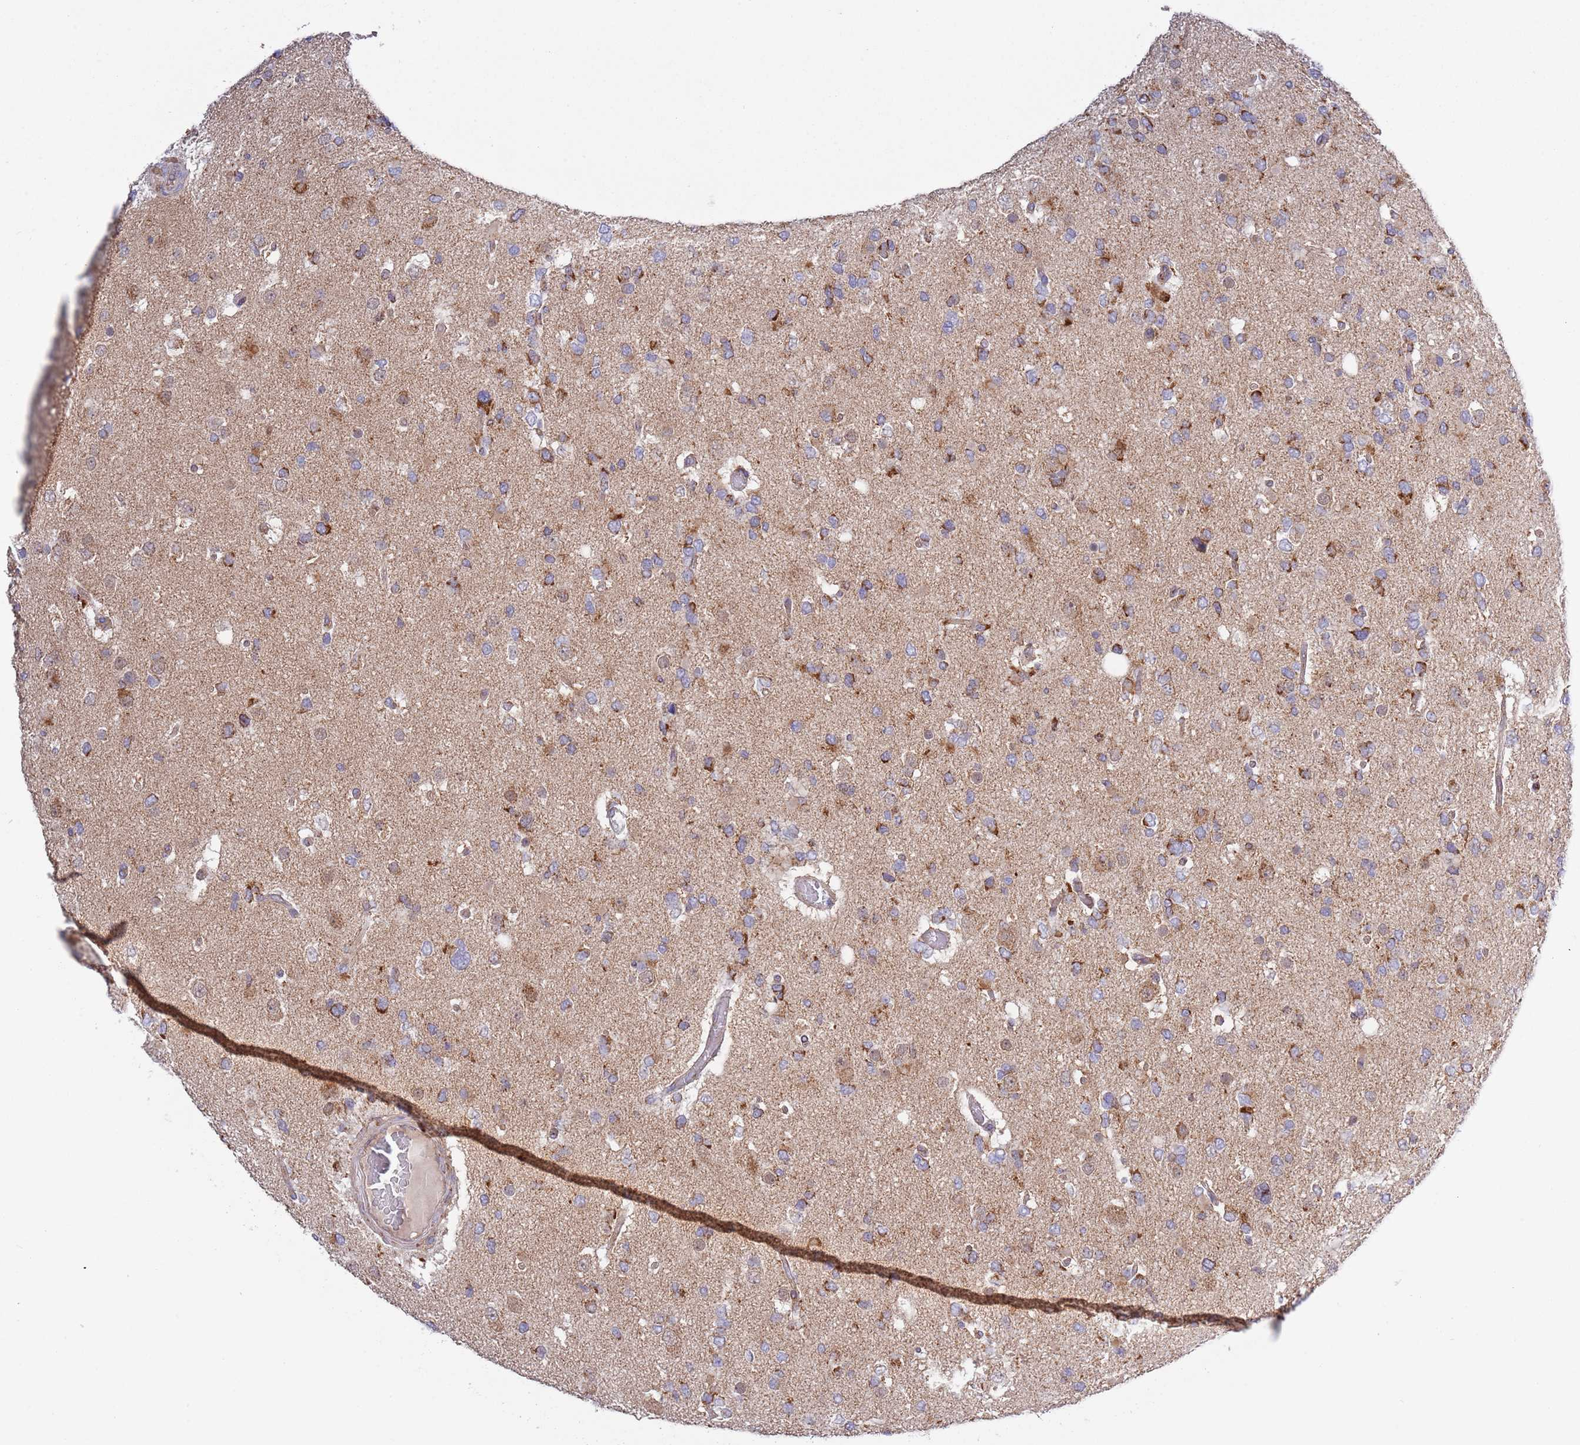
{"staining": {"intensity": "moderate", "quantity": "25%-75%", "location": "cytoplasmic/membranous"}, "tissue": "glioma", "cell_type": "Tumor cells", "image_type": "cancer", "snomed": [{"axis": "morphology", "description": "Glioma, malignant, High grade"}, {"axis": "topography", "description": "Brain"}], "caption": "This micrograph reveals IHC staining of human glioma, with medium moderate cytoplasmic/membranous staining in approximately 25%-75% of tumor cells.", "gene": "IRS4", "patient": {"sex": "male", "age": 53}}